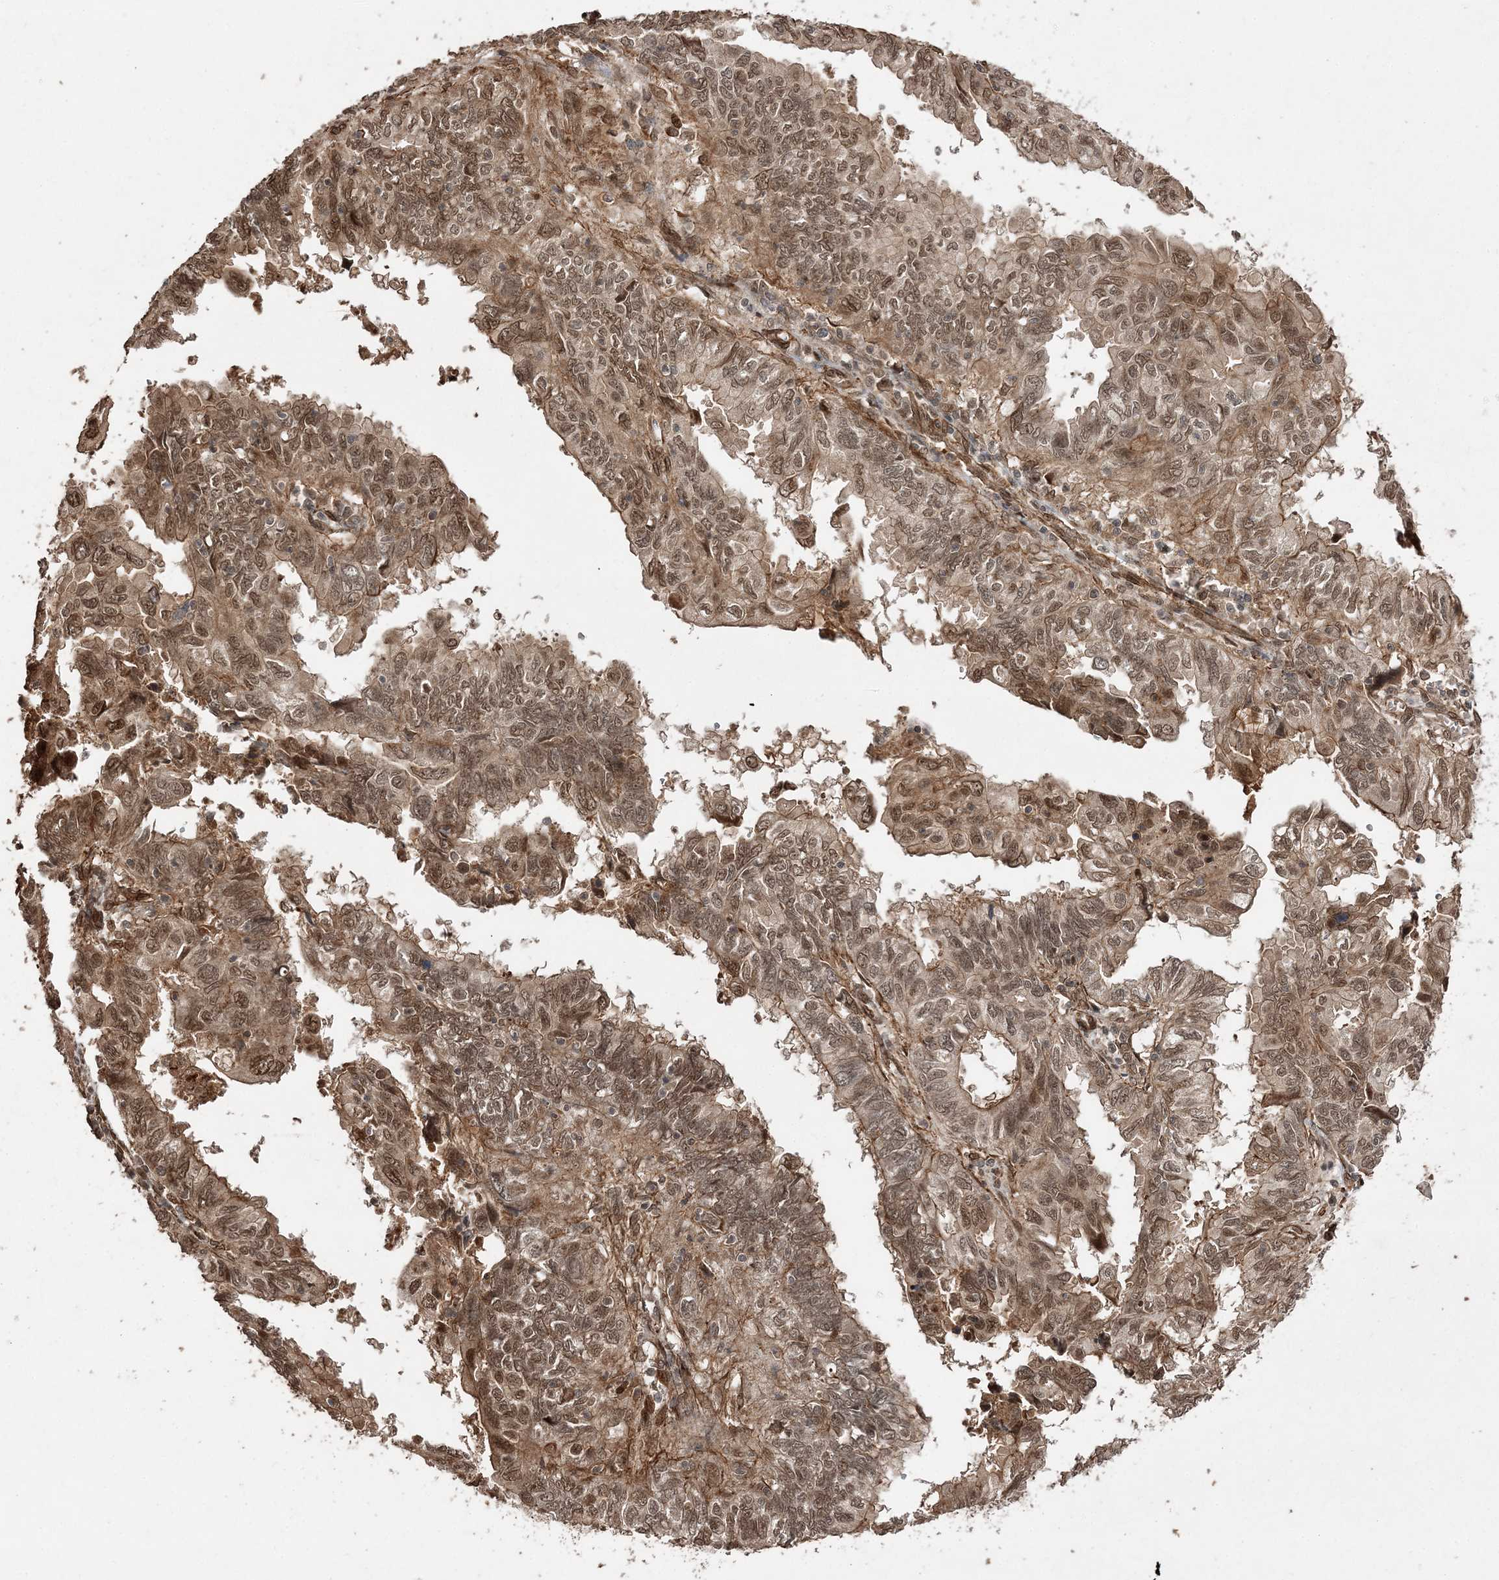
{"staining": {"intensity": "moderate", "quantity": ">75%", "location": "cytoplasmic/membranous,nuclear"}, "tissue": "endometrial cancer", "cell_type": "Tumor cells", "image_type": "cancer", "snomed": [{"axis": "morphology", "description": "Adenocarcinoma, NOS"}, {"axis": "topography", "description": "Uterus"}], "caption": "The image demonstrates staining of adenocarcinoma (endometrial), revealing moderate cytoplasmic/membranous and nuclear protein positivity (brown color) within tumor cells.", "gene": "ETAA1", "patient": {"sex": "female", "age": 77}}